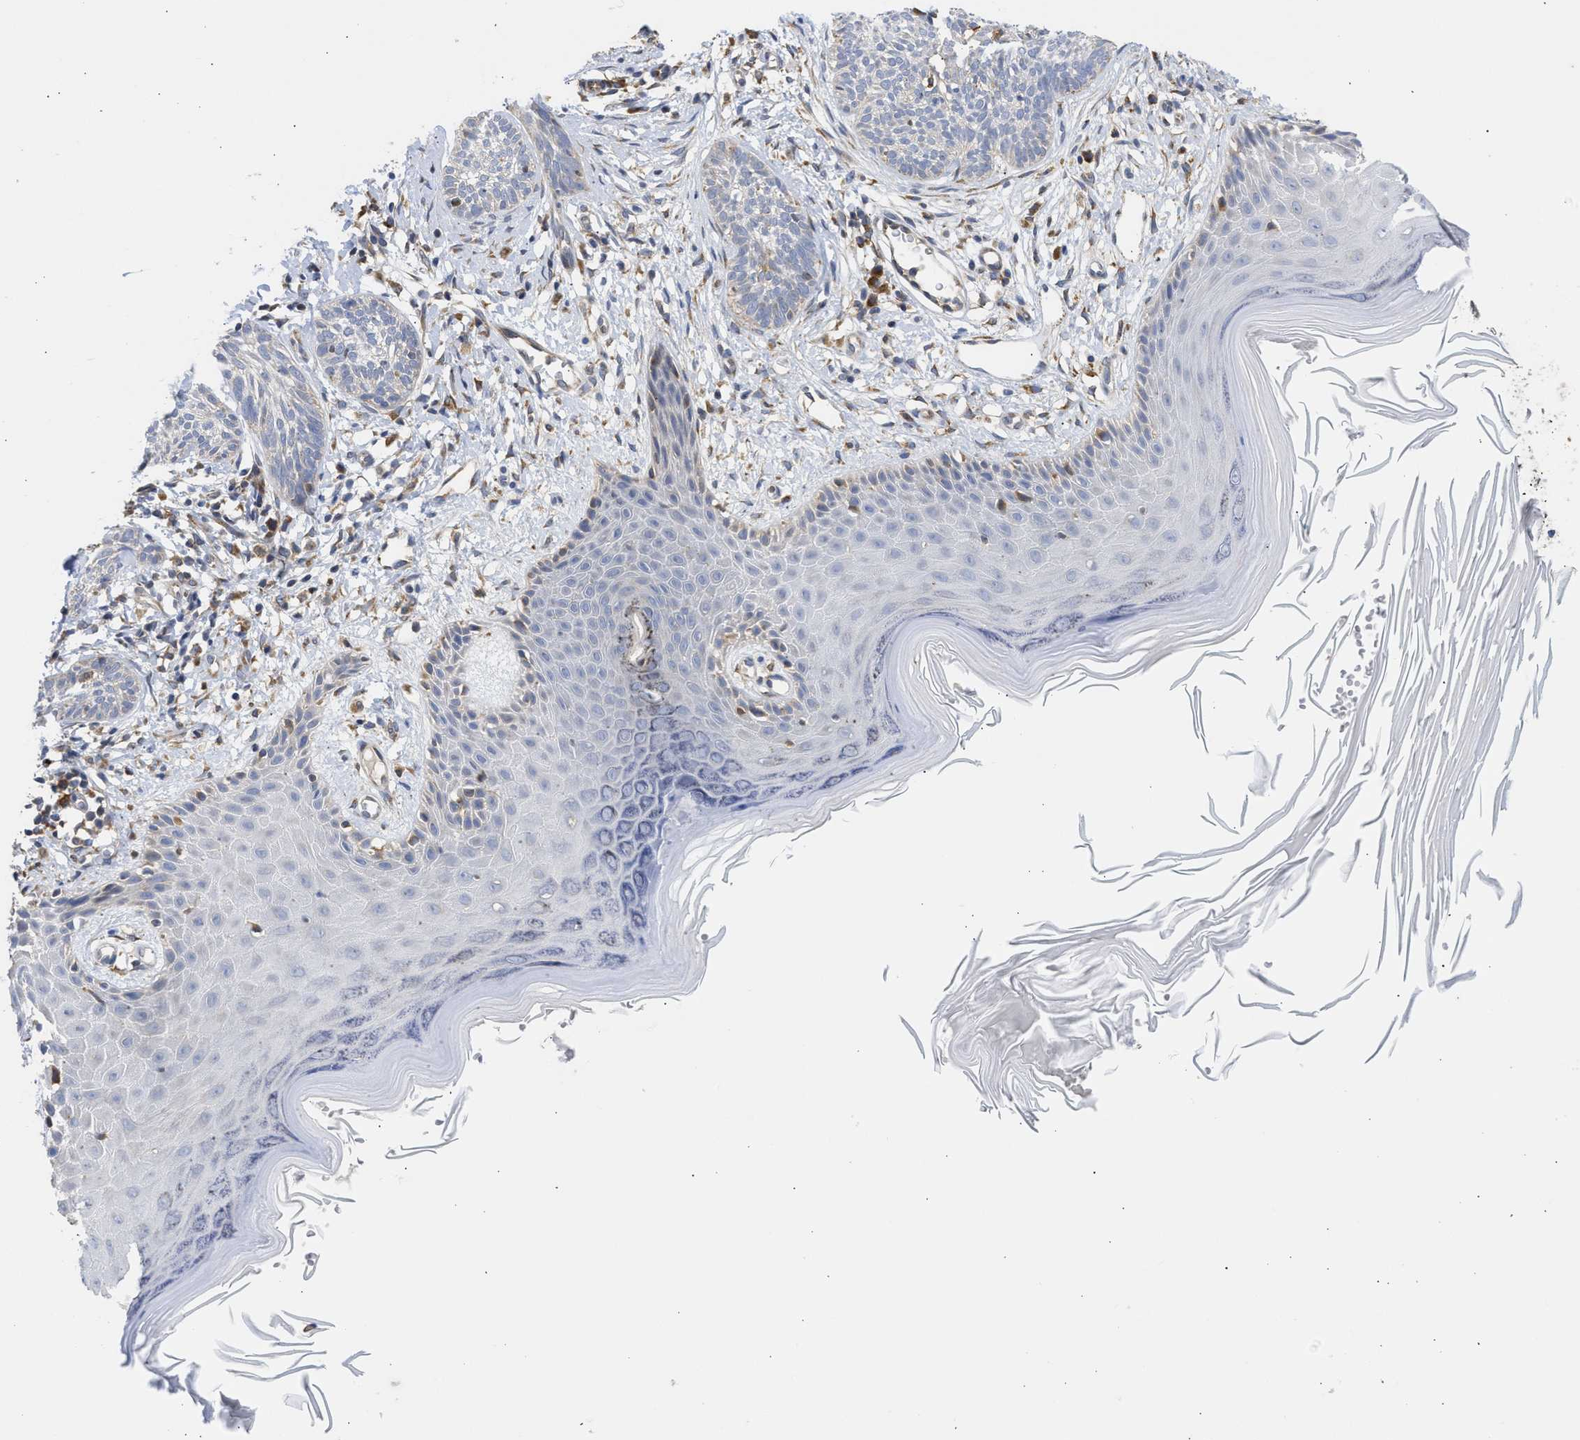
{"staining": {"intensity": "negative", "quantity": "none", "location": "none"}, "tissue": "skin cancer", "cell_type": "Tumor cells", "image_type": "cancer", "snomed": [{"axis": "morphology", "description": "Basal cell carcinoma"}, {"axis": "topography", "description": "Skin"}], "caption": "DAB immunohistochemical staining of skin basal cell carcinoma shows no significant expression in tumor cells.", "gene": "TMED1", "patient": {"sex": "female", "age": 59}}